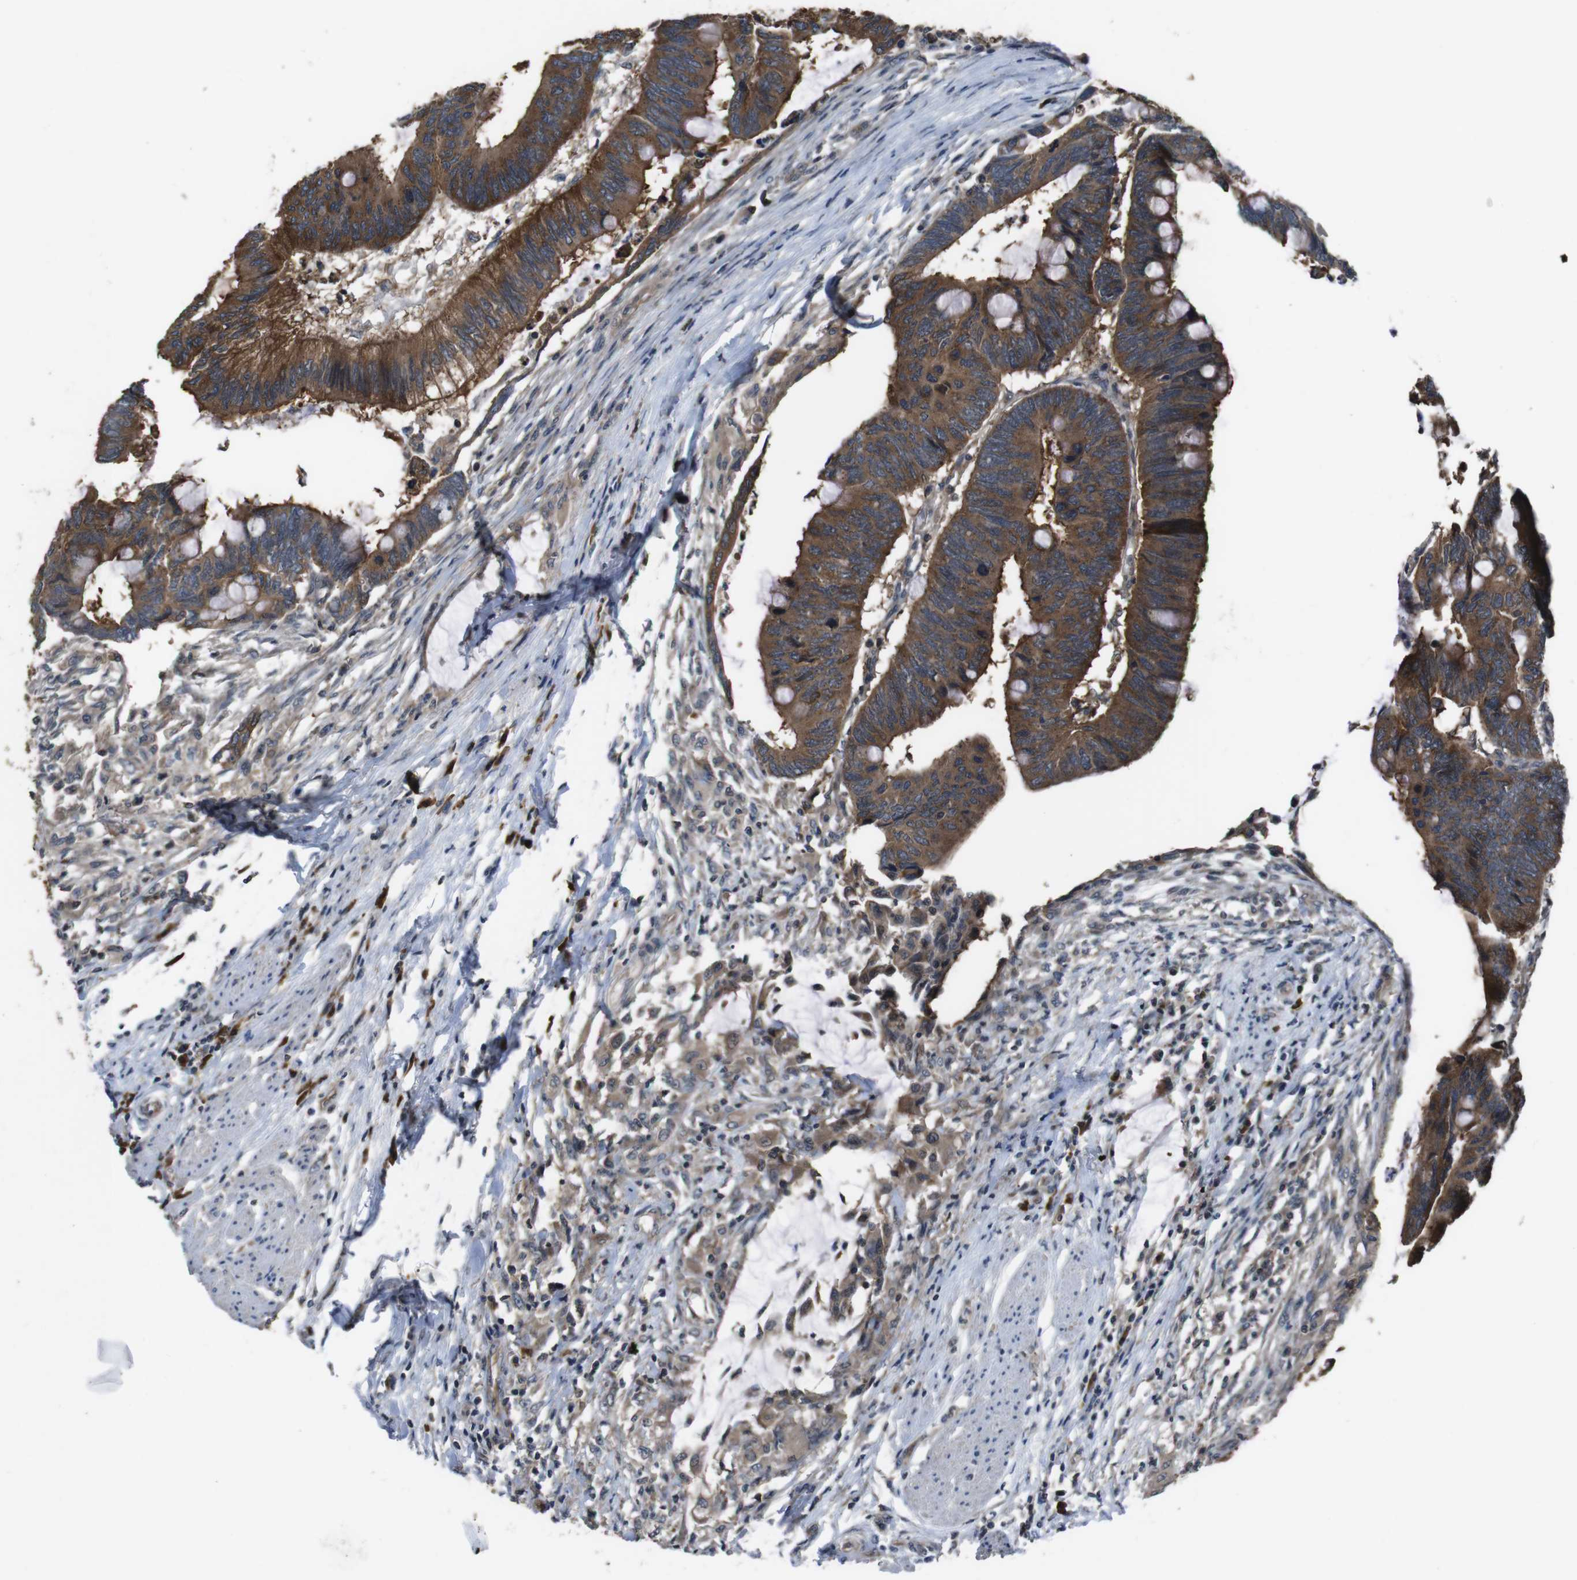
{"staining": {"intensity": "strong", "quantity": ">75%", "location": "cytoplasmic/membranous"}, "tissue": "colorectal cancer", "cell_type": "Tumor cells", "image_type": "cancer", "snomed": [{"axis": "morphology", "description": "Normal tissue, NOS"}, {"axis": "morphology", "description": "Adenocarcinoma, NOS"}, {"axis": "topography", "description": "Rectum"}, {"axis": "topography", "description": "Peripheral nerve tissue"}], "caption": "The micrograph displays a brown stain indicating the presence of a protein in the cytoplasmic/membranous of tumor cells in colorectal cancer (adenocarcinoma).", "gene": "SLC22A23", "patient": {"sex": "male", "age": 92}}